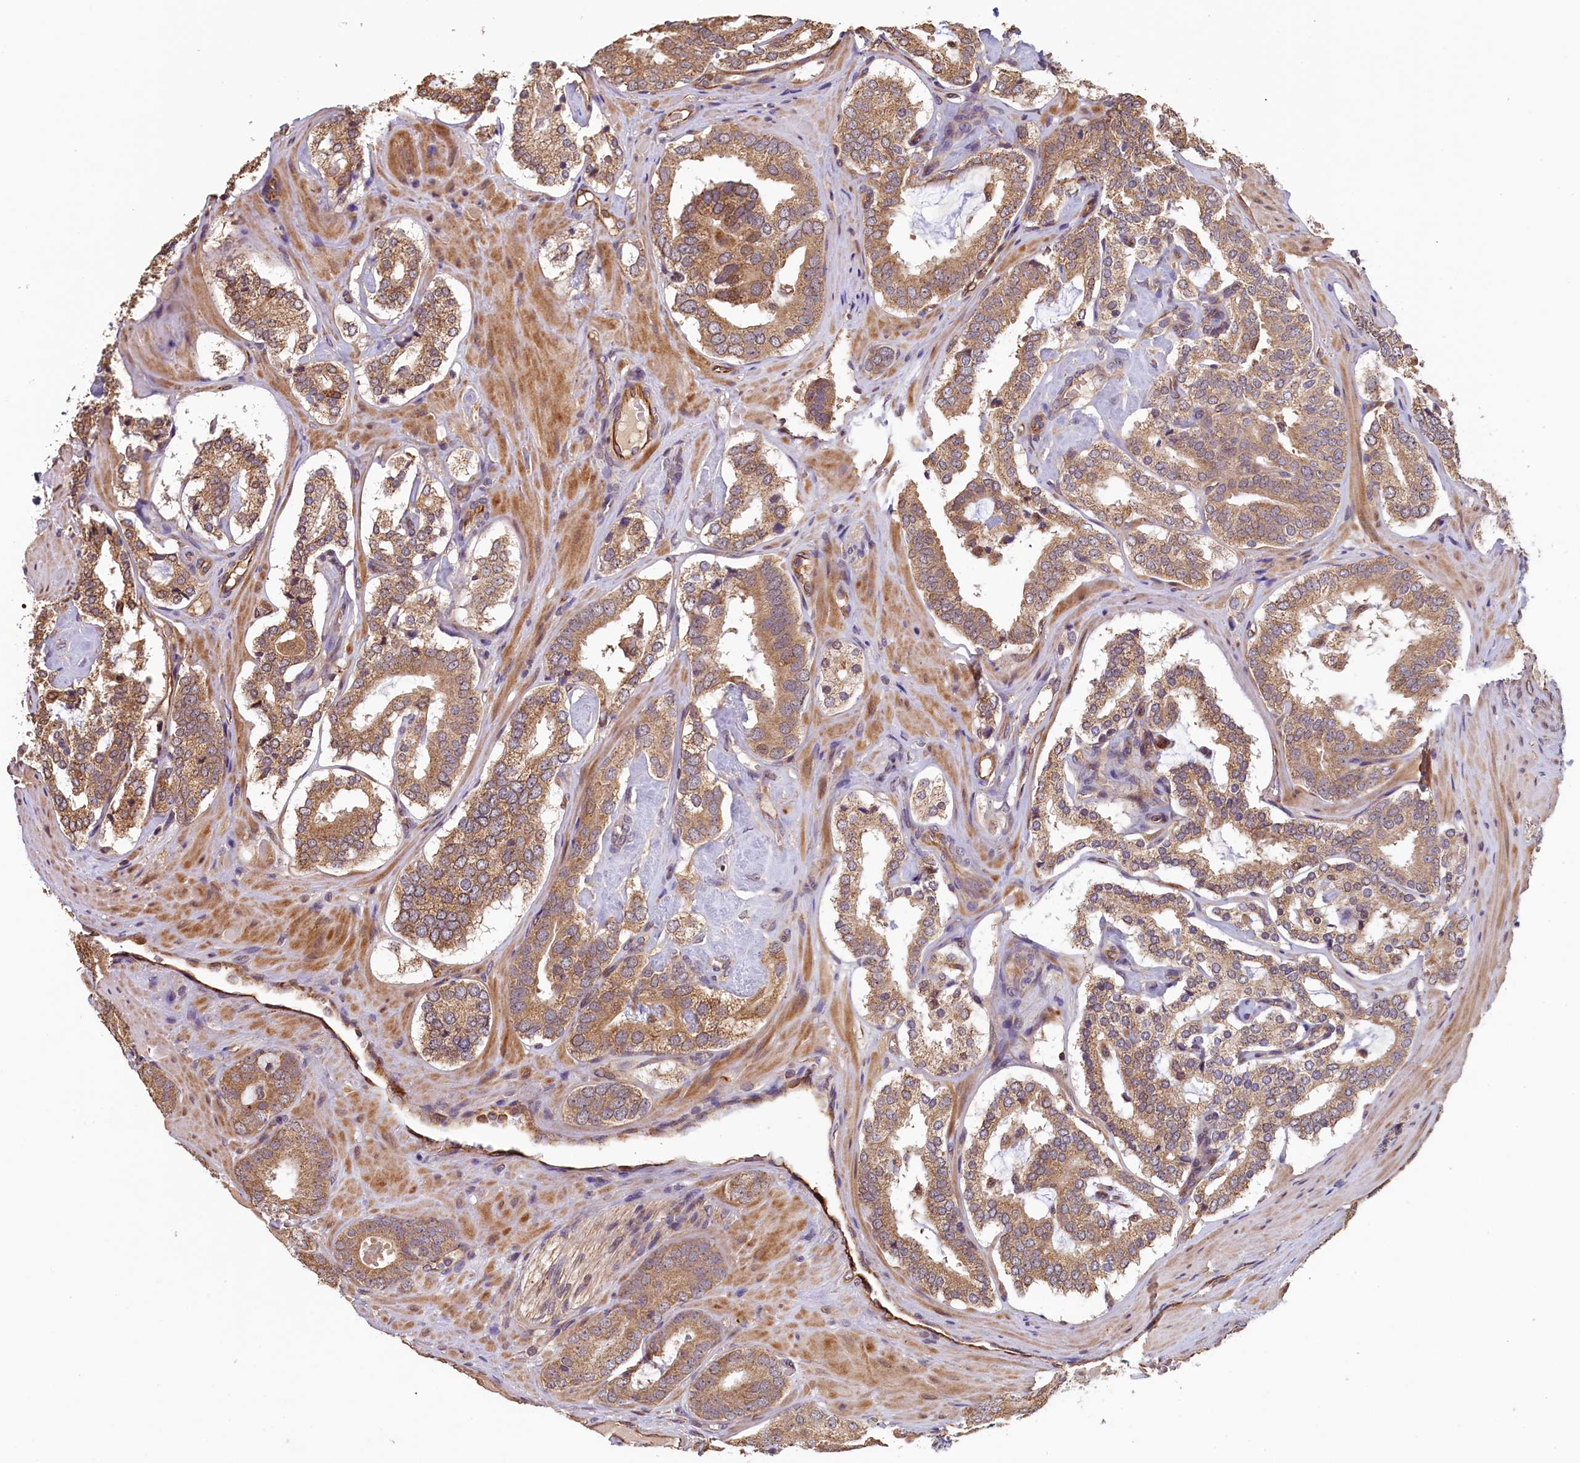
{"staining": {"intensity": "moderate", "quantity": ">75%", "location": "cytoplasmic/membranous"}, "tissue": "prostate cancer", "cell_type": "Tumor cells", "image_type": "cancer", "snomed": [{"axis": "morphology", "description": "Adenocarcinoma, High grade"}, {"axis": "topography", "description": "Prostate"}], "caption": "An image of human prostate cancer (high-grade adenocarcinoma) stained for a protein shows moderate cytoplasmic/membranous brown staining in tumor cells.", "gene": "ACSBG1", "patient": {"sex": "male", "age": 63}}